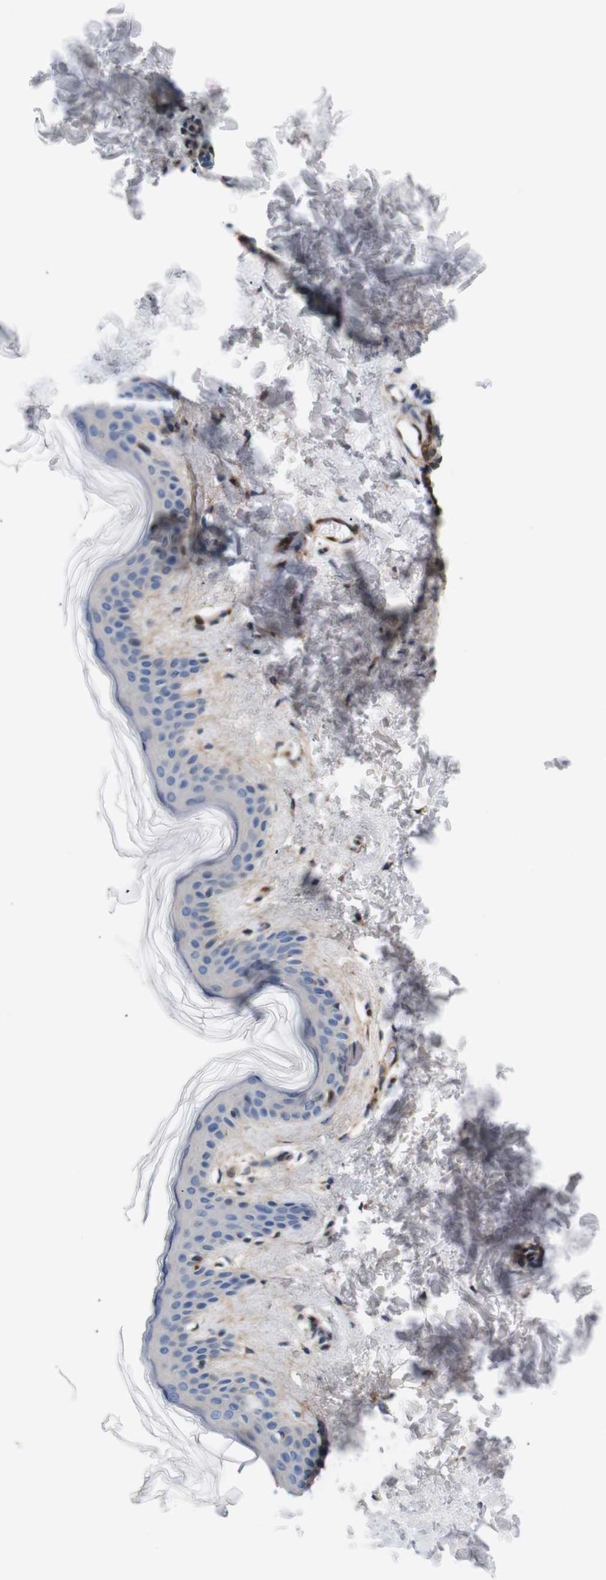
{"staining": {"intensity": "negative", "quantity": "none", "location": "none"}, "tissue": "skin", "cell_type": "Fibroblasts", "image_type": "normal", "snomed": [{"axis": "morphology", "description": "Normal tissue, NOS"}, {"axis": "topography", "description": "Skin"}], "caption": "IHC image of normal skin: skin stained with DAB (3,3'-diaminobenzidine) exhibits no significant protein positivity in fibroblasts. (Brightfield microscopy of DAB (3,3'-diaminobenzidine) immunohistochemistry at high magnification).", "gene": "UBE2G2", "patient": {"sex": "female", "age": 41}}